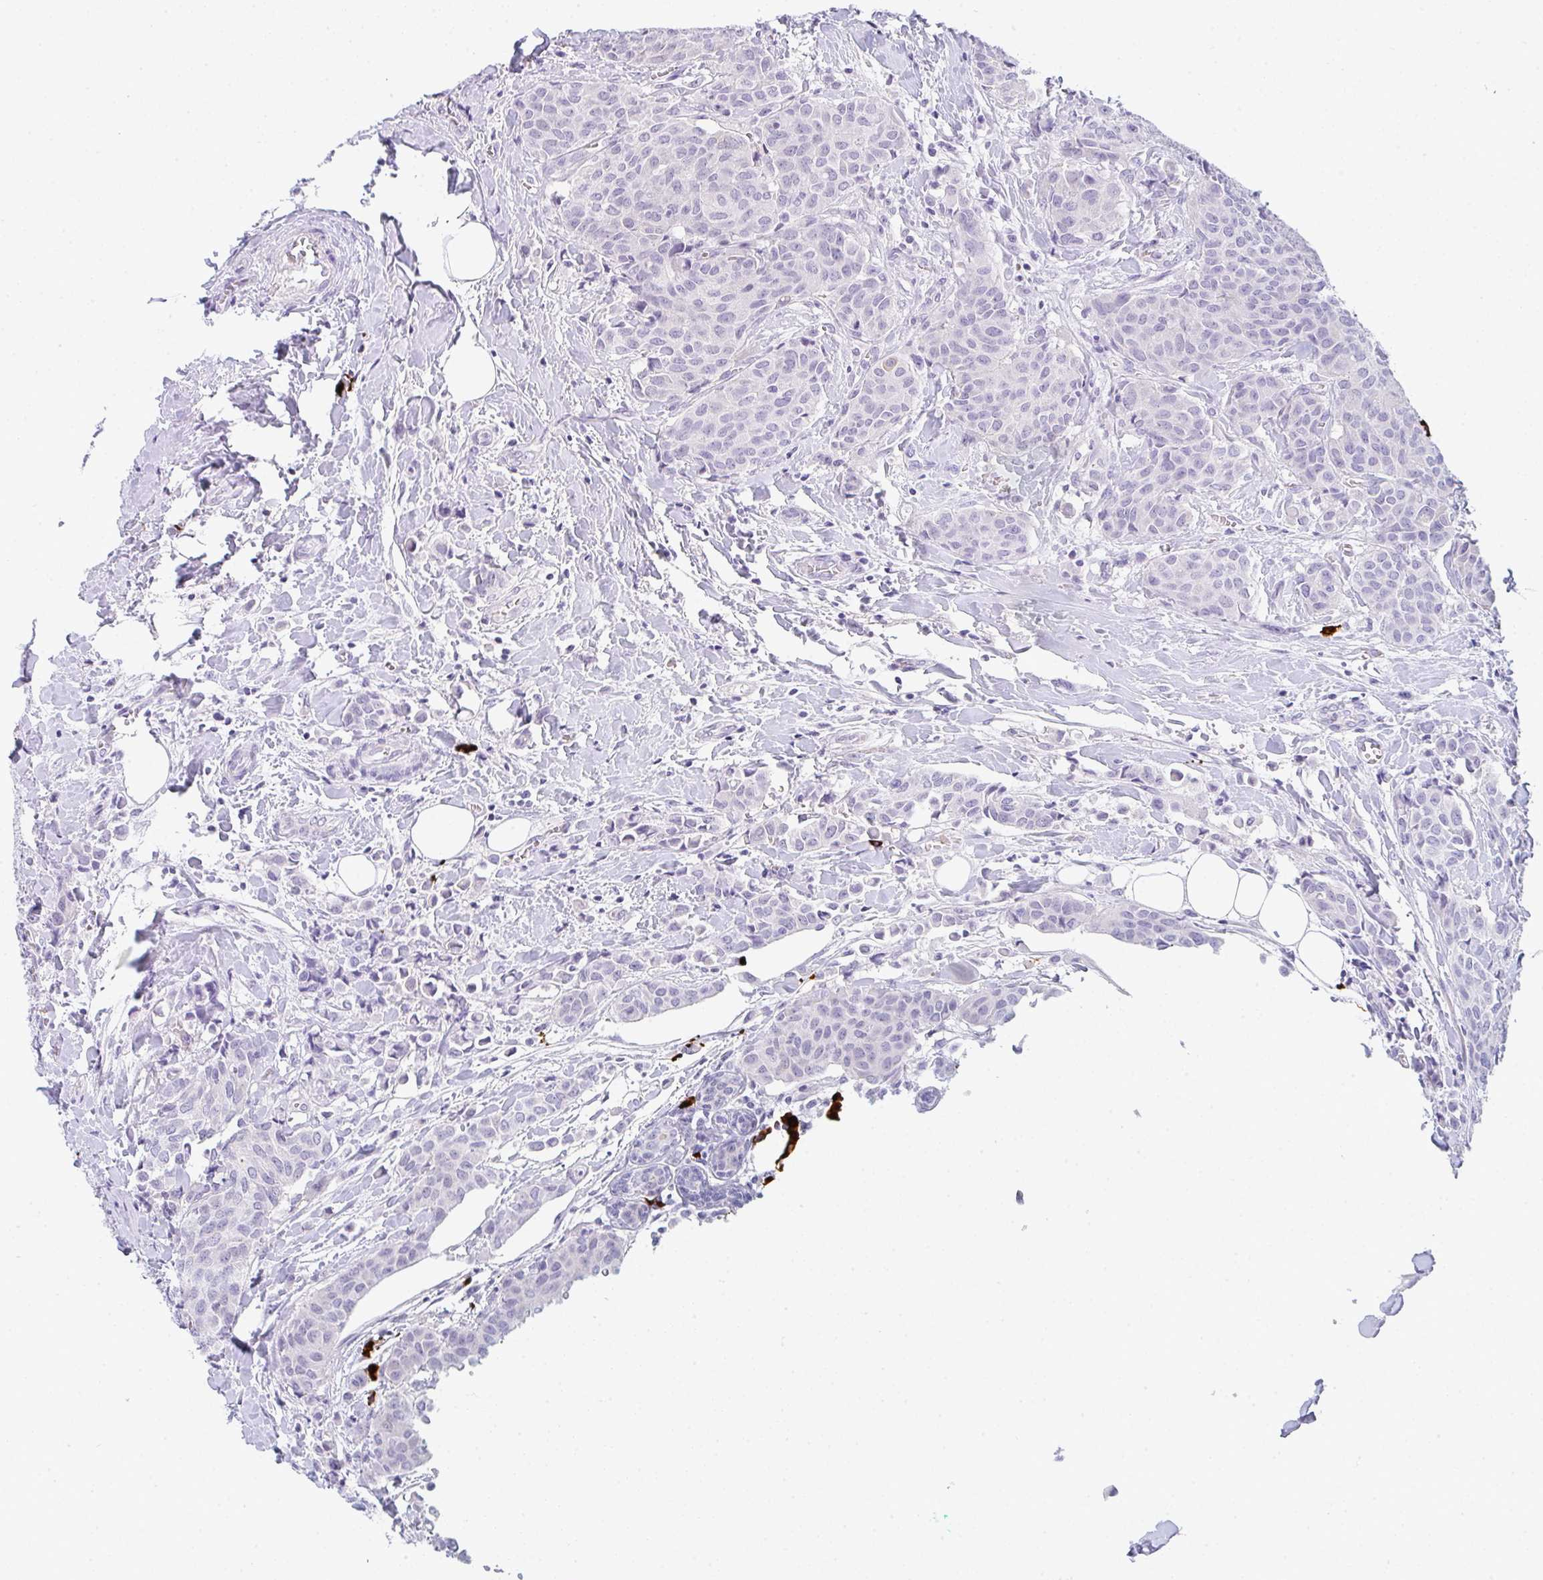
{"staining": {"intensity": "negative", "quantity": "none", "location": "none"}, "tissue": "breast cancer", "cell_type": "Tumor cells", "image_type": "cancer", "snomed": [{"axis": "morphology", "description": "Duct carcinoma"}, {"axis": "topography", "description": "Breast"}], "caption": "Immunohistochemistry of human invasive ductal carcinoma (breast) demonstrates no staining in tumor cells.", "gene": "CACNA1S", "patient": {"sex": "female", "age": 47}}